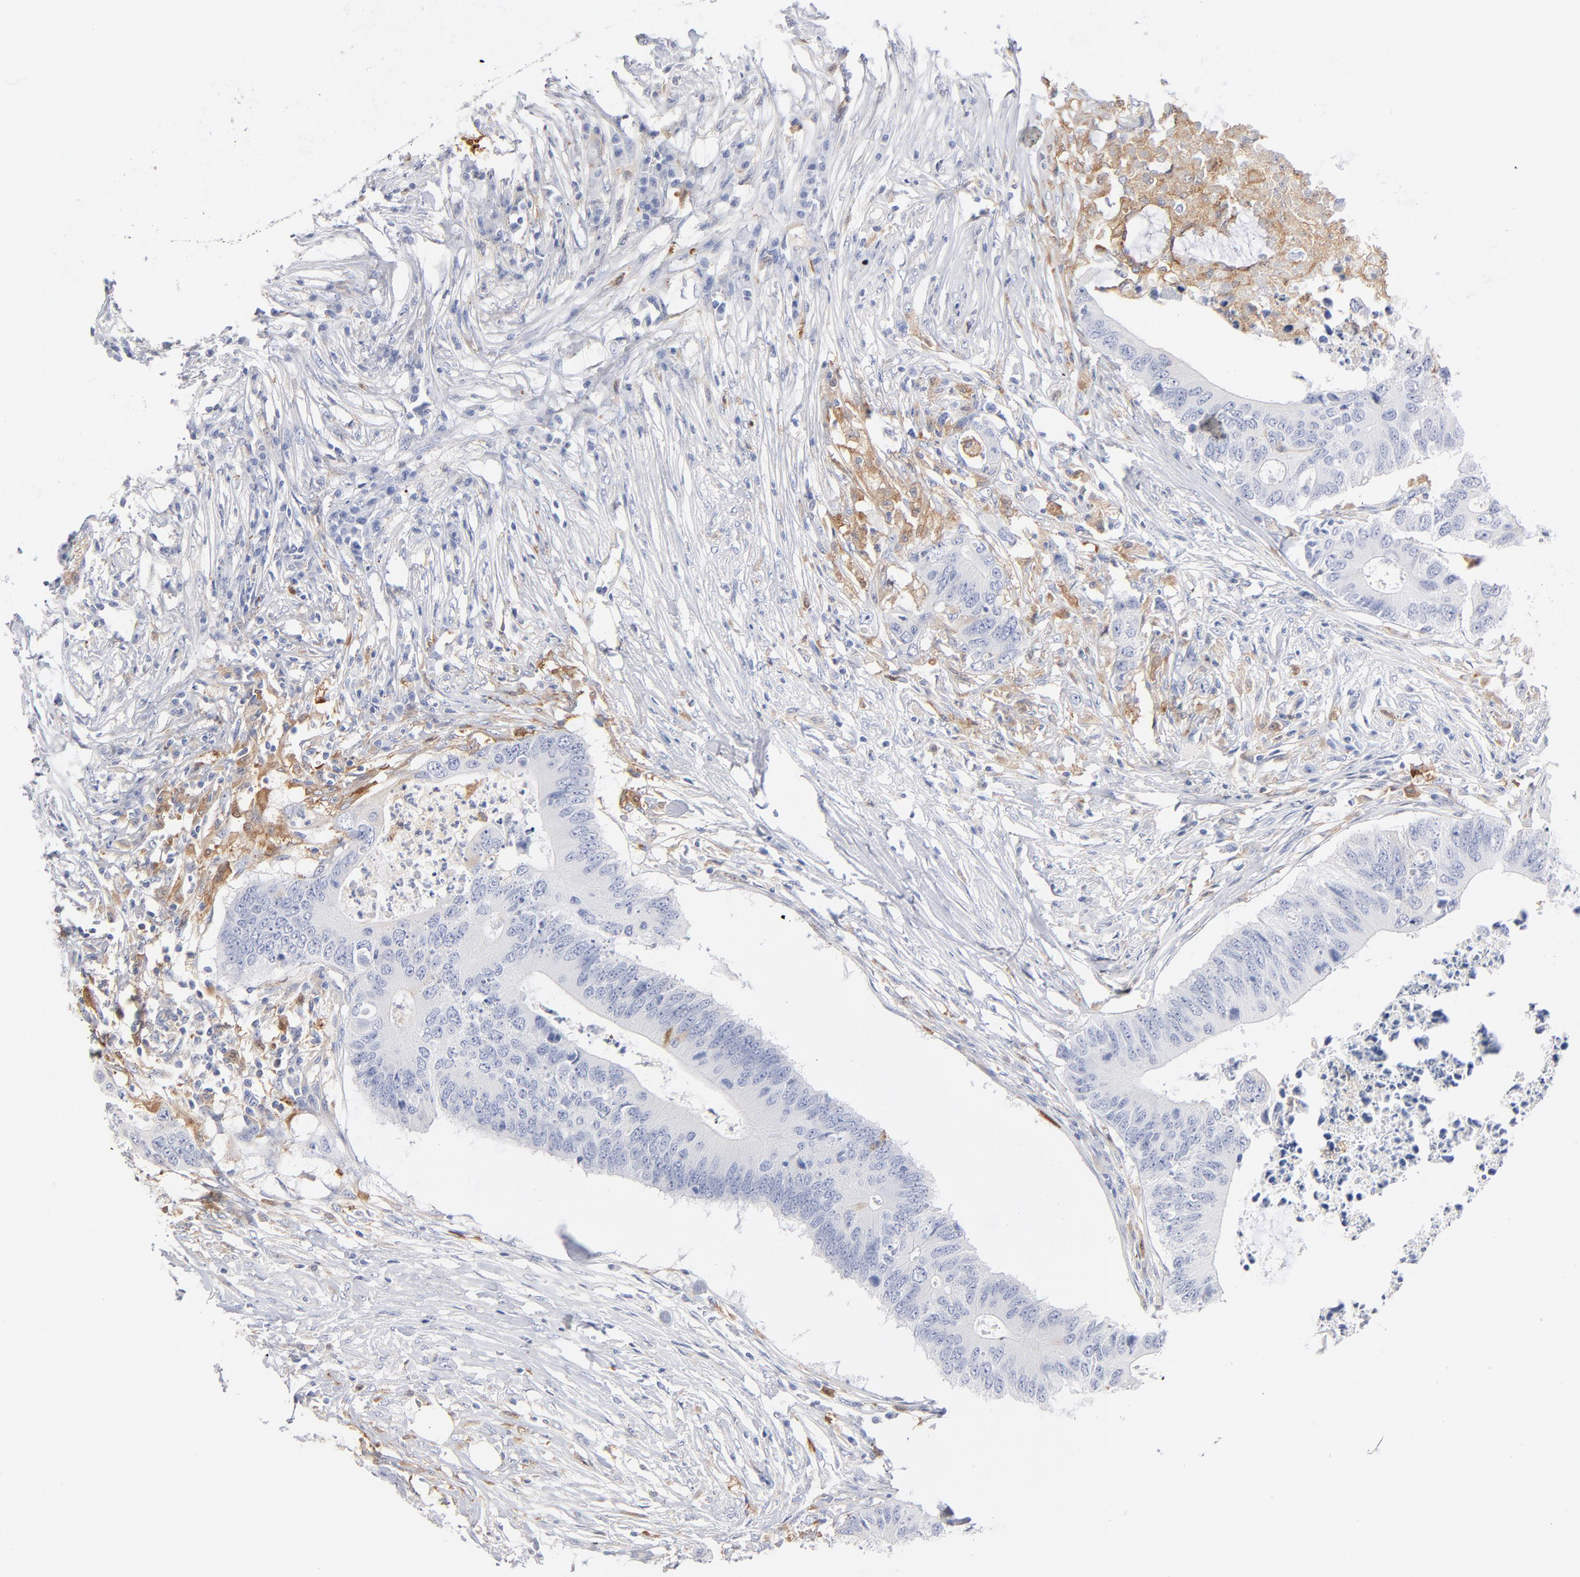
{"staining": {"intensity": "negative", "quantity": "none", "location": "none"}, "tissue": "colorectal cancer", "cell_type": "Tumor cells", "image_type": "cancer", "snomed": [{"axis": "morphology", "description": "Adenocarcinoma, NOS"}, {"axis": "topography", "description": "Colon"}], "caption": "A photomicrograph of human adenocarcinoma (colorectal) is negative for staining in tumor cells. The staining was performed using DAB (3,3'-diaminobenzidine) to visualize the protein expression in brown, while the nuclei were stained in blue with hematoxylin (Magnification: 20x).", "gene": "IFIT2", "patient": {"sex": "male", "age": 71}}